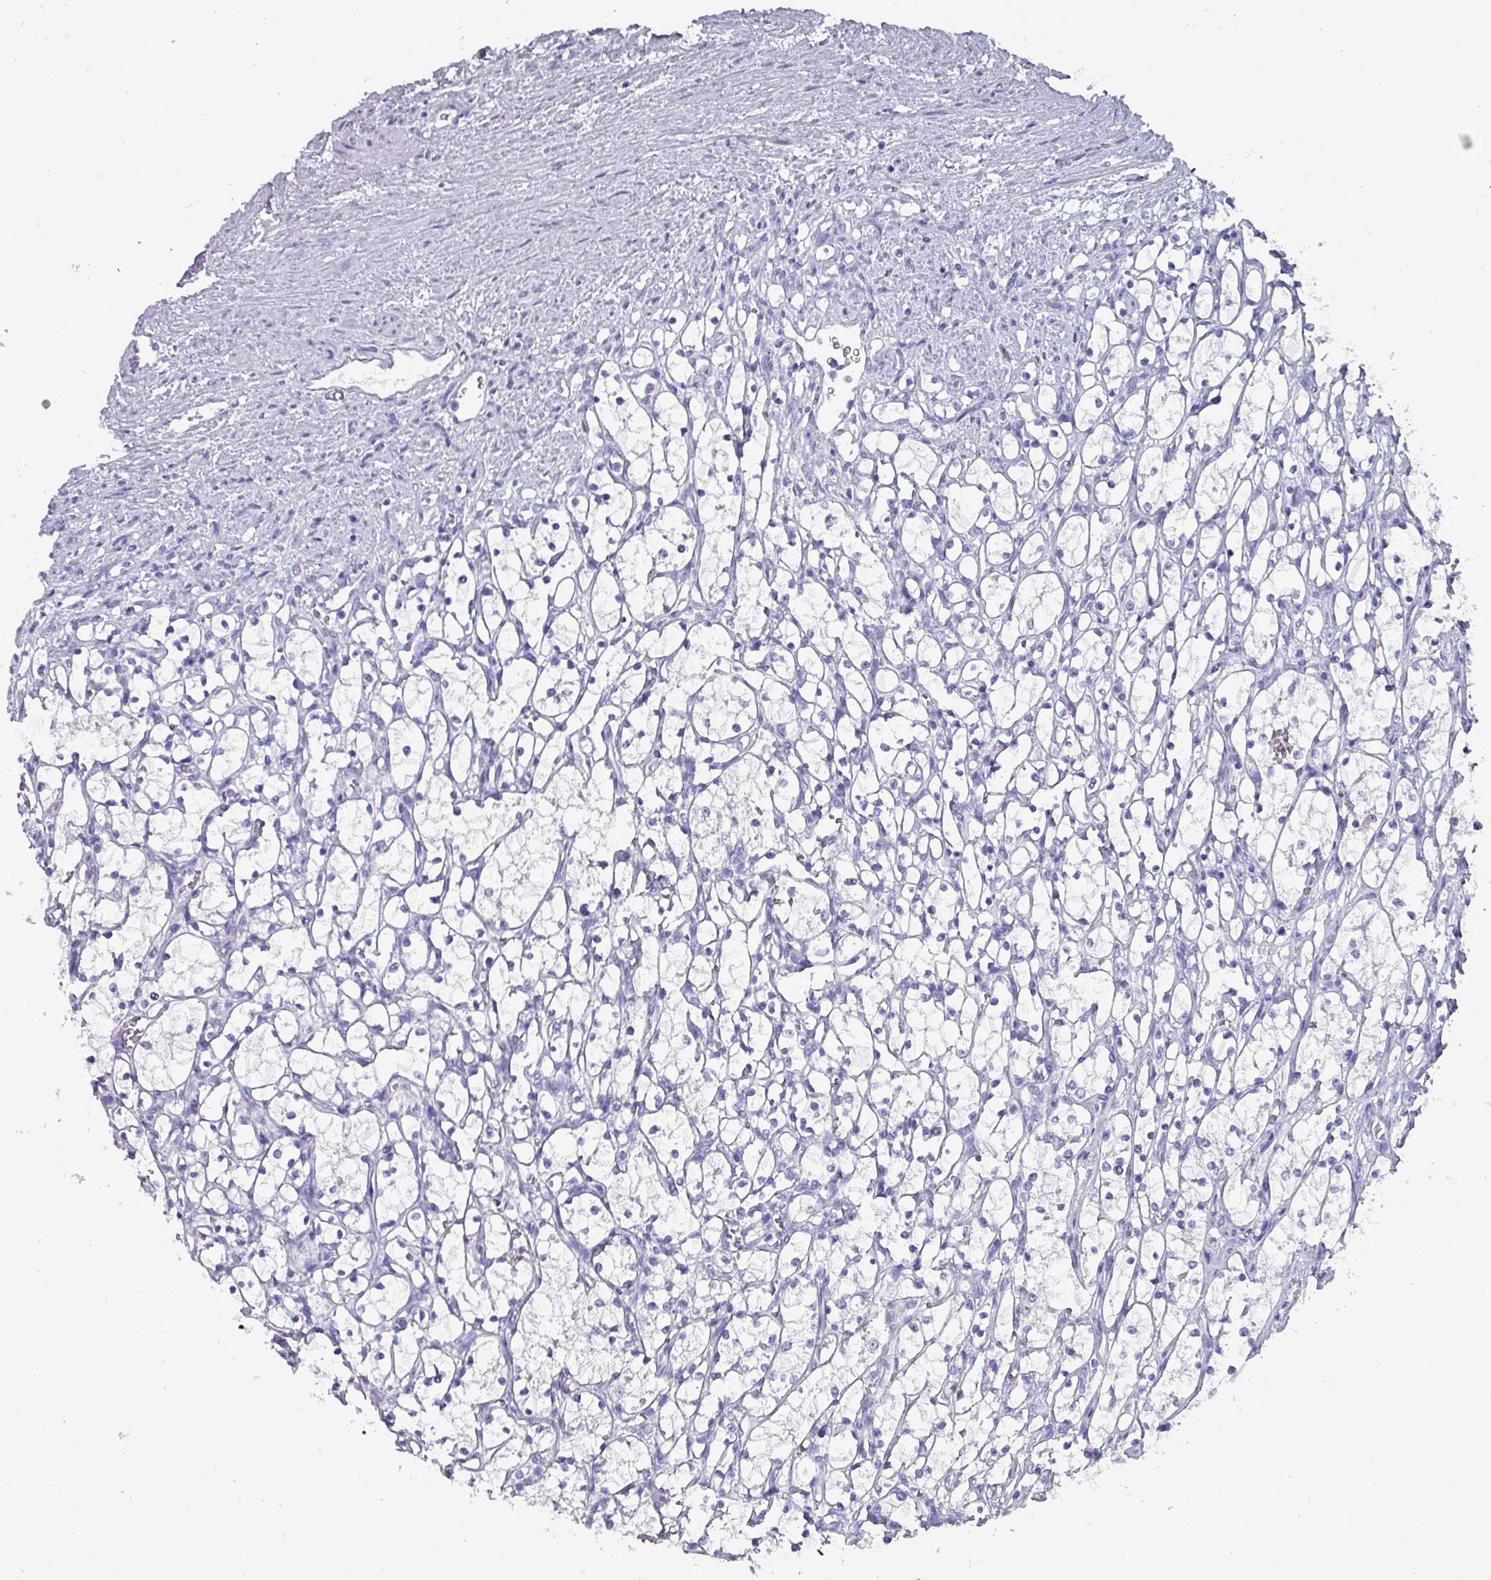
{"staining": {"intensity": "negative", "quantity": "none", "location": "none"}, "tissue": "renal cancer", "cell_type": "Tumor cells", "image_type": "cancer", "snomed": [{"axis": "morphology", "description": "Adenocarcinoma, NOS"}, {"axis": "topography", "description": "Kidney"}], "caption": "Human renal adenocarcinoma stained for a protein using immunohistochemistry displays no staining in tumor cells.", "gene": "INS-IGF2", "patient": {"sex": "female", "age": 69}}